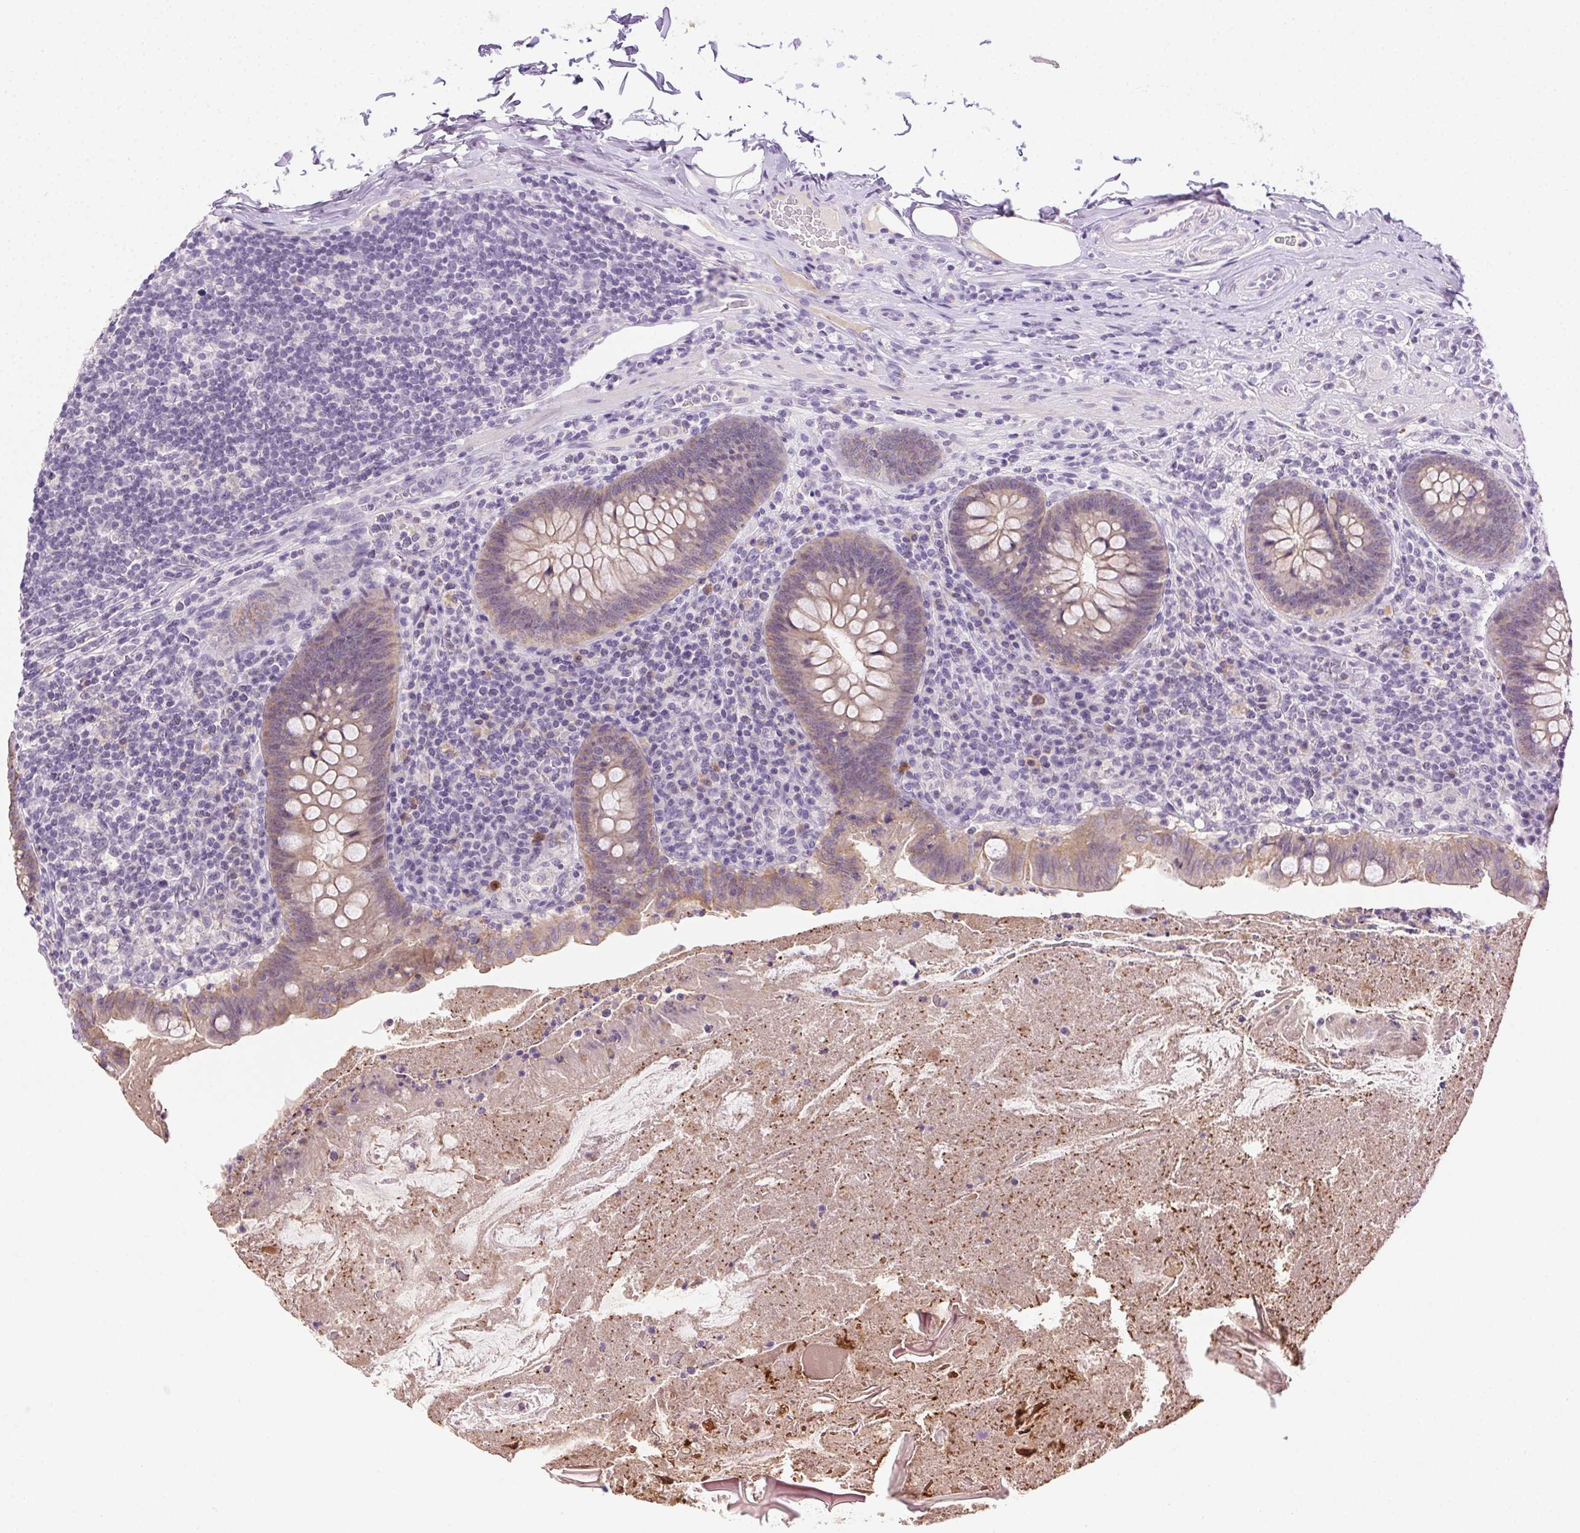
{"staining": {"intensity": "weak", "quantity": "25%-75%", "location": "cytoplasmic/membranous"}, "tissue": "appendix", "cell_type": "Glandular cells", "image_type": "normal", "snomed": [{"axis": "morphology", "description": "Normal tissue, NOS"}, {"axis": "topography", "description": "Appendix"}], "caption": "The immunohistochemical stain shows weak cytoplasmic/membranous staining in glandular cells of benign appendix. (DAB IHC, brown staining for protein, blue staining for nuclei).", "gene": "CLDN10", "patient": {"sex": "male", "age": 47}}